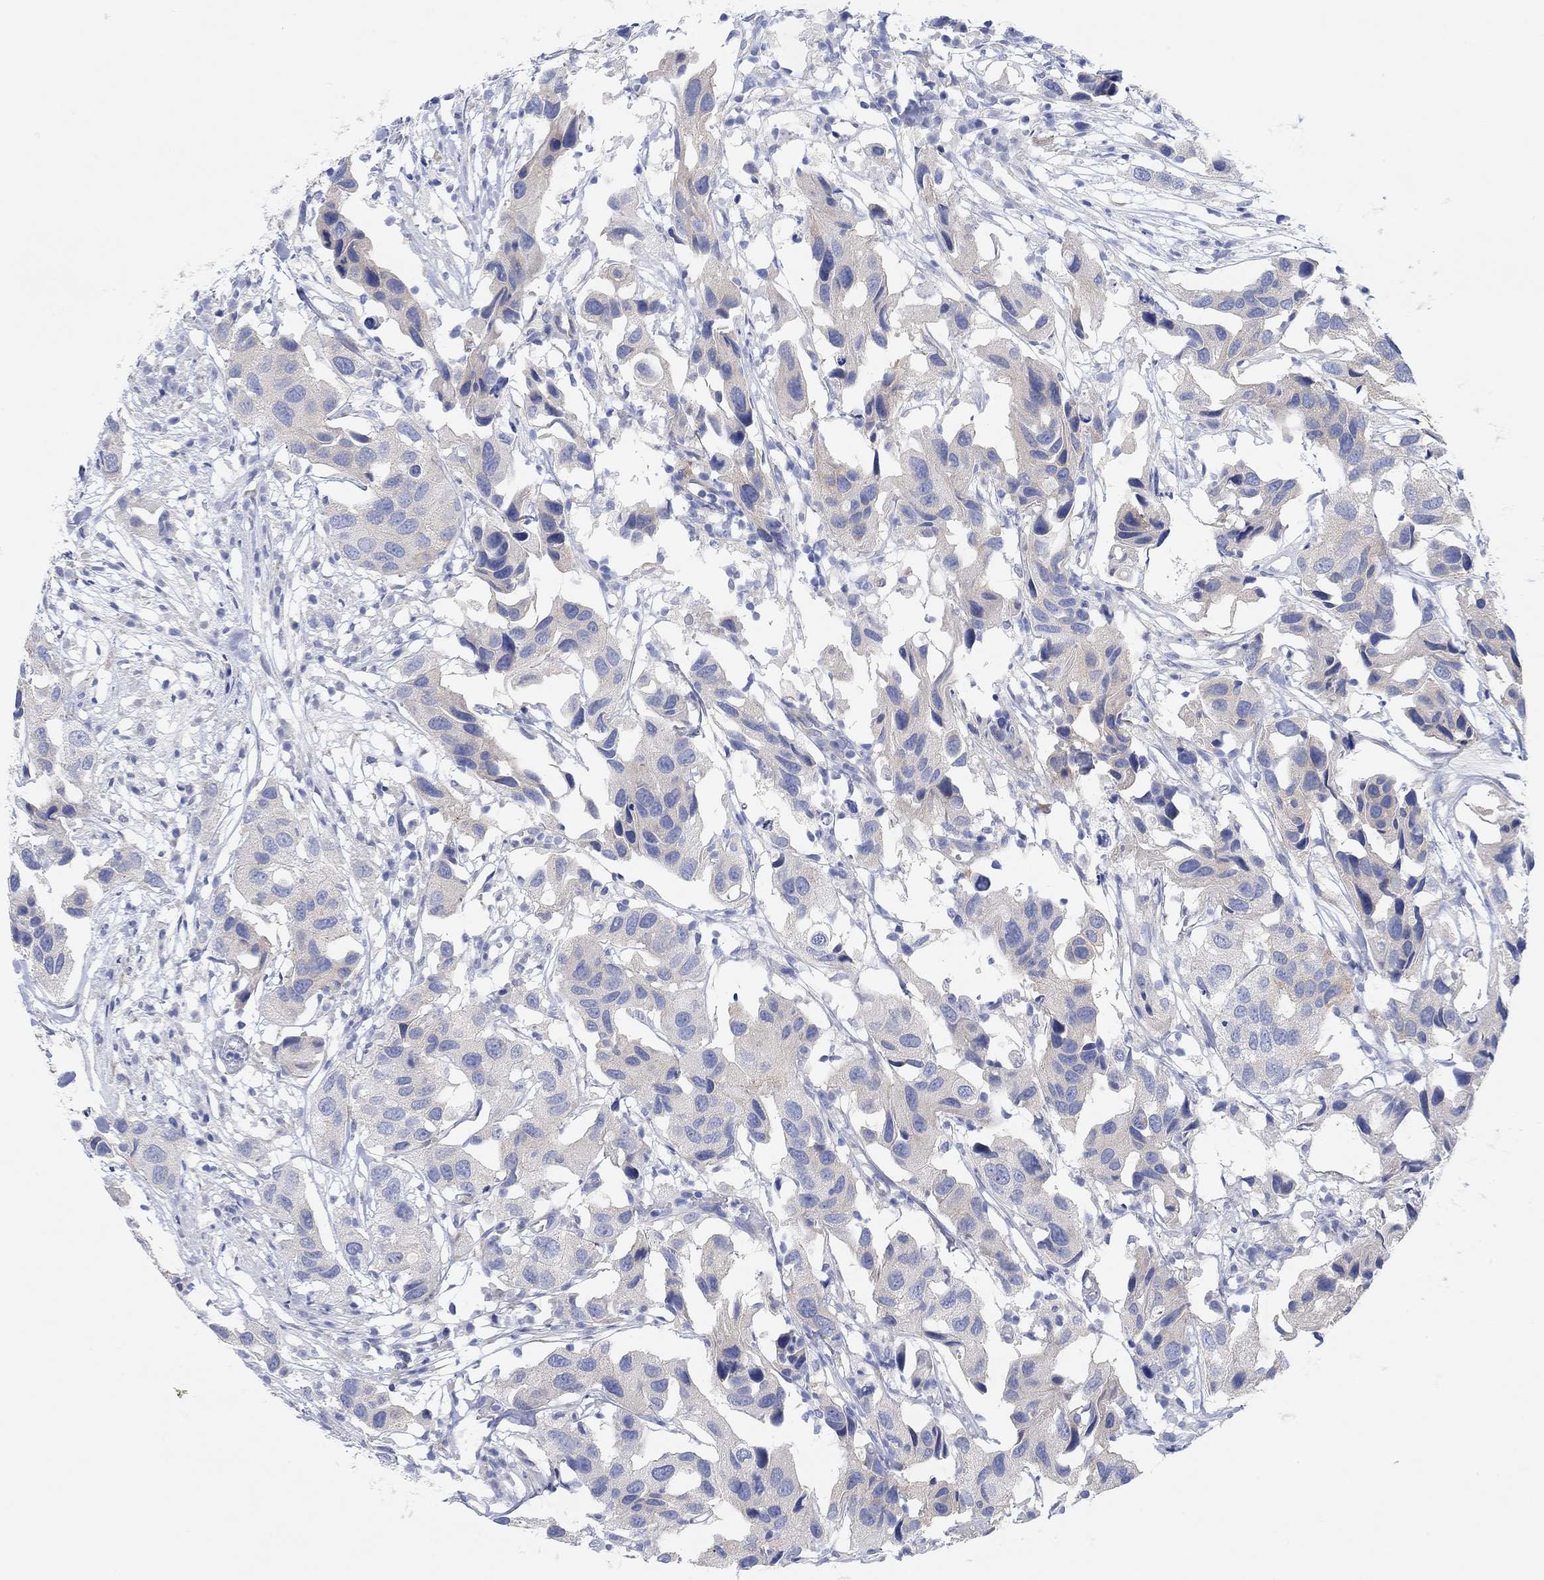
{"staining": {"intensity": "weak", "quantity": "25%-75%", "location": "cytoplasmic/membranous"}, "tissue": "urothelial cancer", "cell_type": "Tumor cells", "image_type": "cancer", "snomed": [{"axis": "morphology", "description": "Urothelial carcinoma, High grade"}, {"axis": "topography", "description": "Urinary bladder"}], "caption": "Immunohistochemical staining of urothelial carcinoma (high-grade) exhibits weak cytoplasmic/membranous protein expression in about 25%-75% of tumor cells.", "gene": "RGS1", "patient": {"sex": "male", "age": 79}}